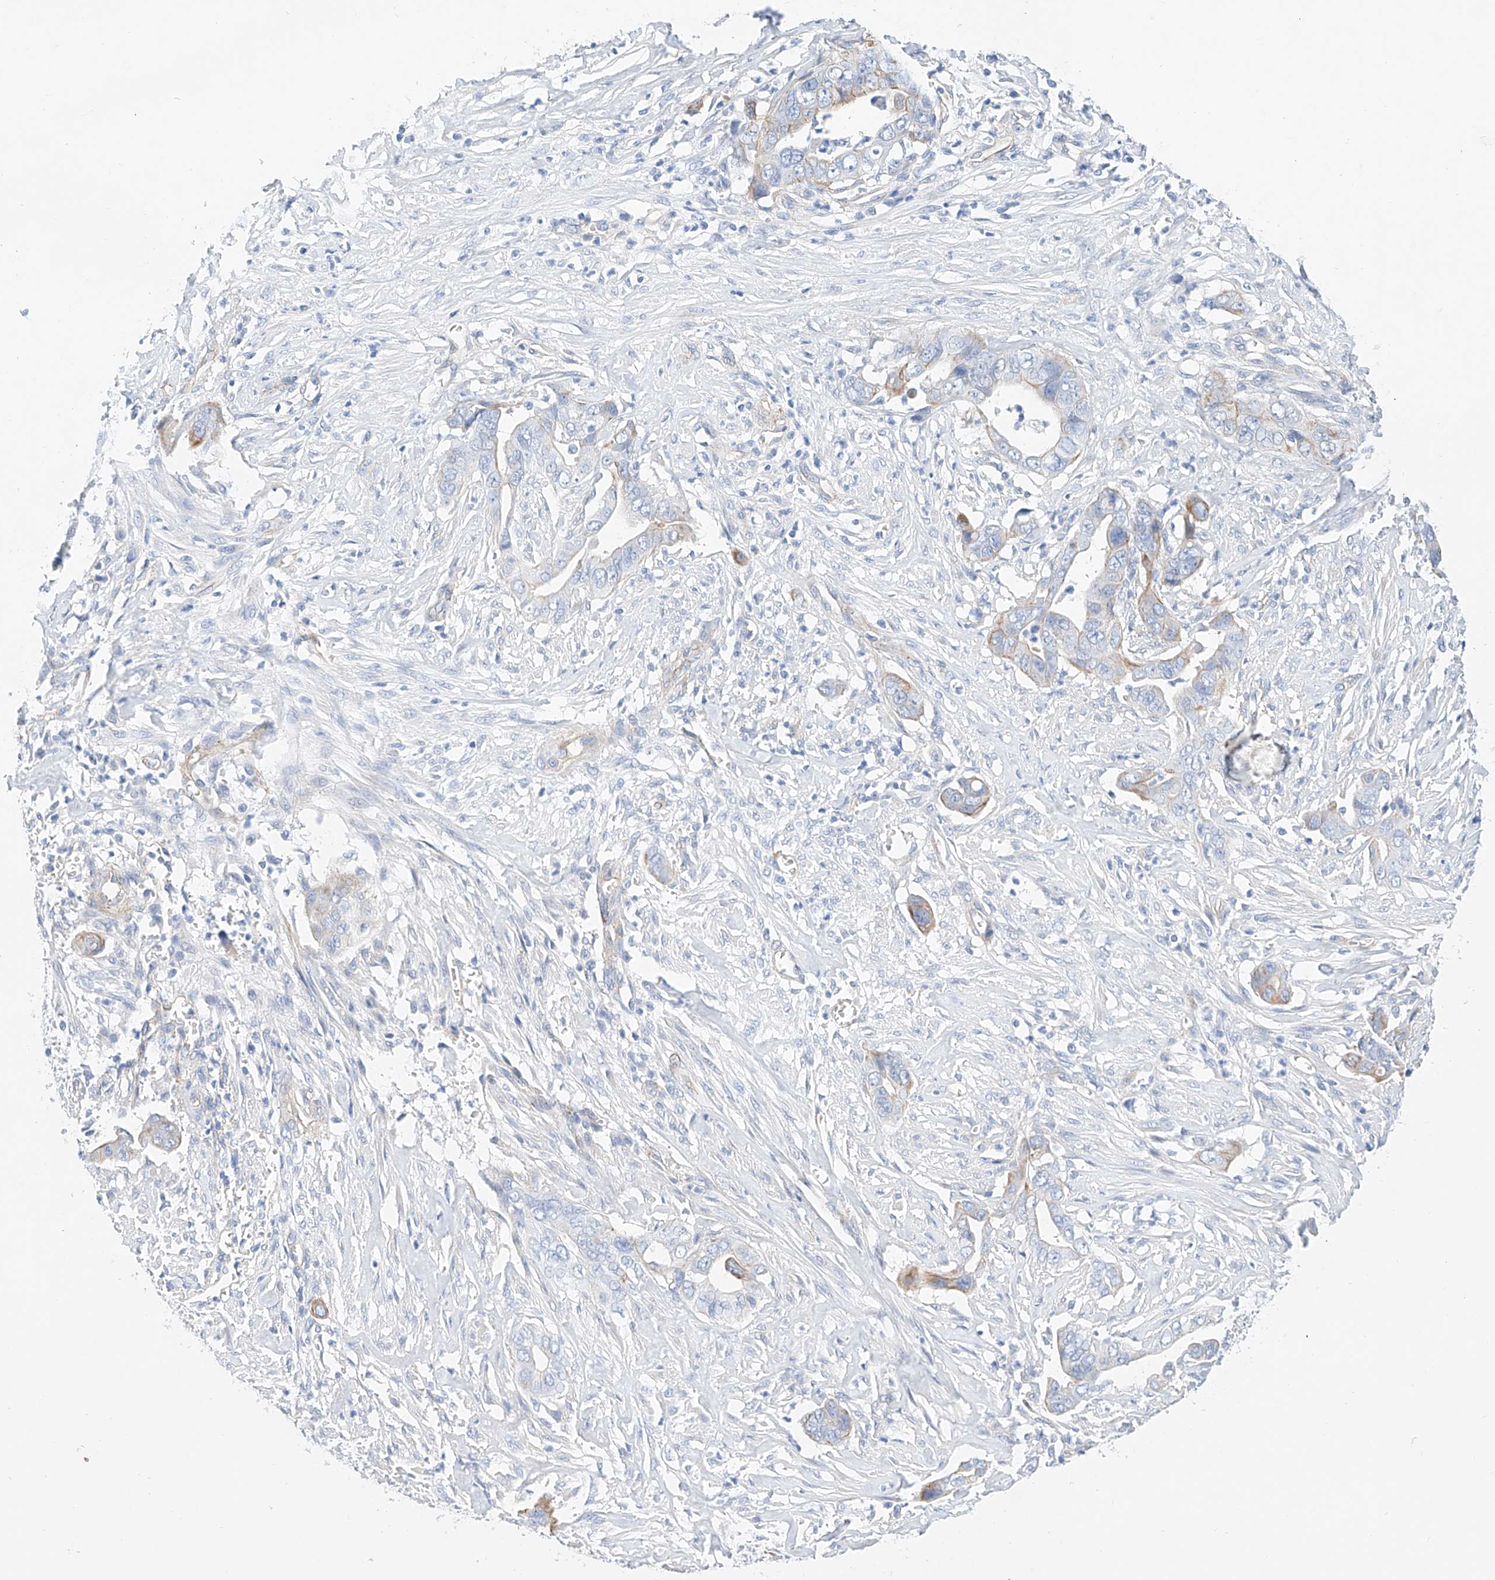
{"staining": {"intensity": "moderate", "quantity": "<25%", "location": "cytoplasmic/membranous"}, "tissue": "liver cancer", "cell_type": "Tumor cells", "image_type": "cancer", "snomed": [{"axis": "morphology", "description": "Cholangiocarcinoma"}, {"axis": "topography", "description": "Liver"}], "caption": "Immunohistochemical staining of liver cholangiocarcinoma displays moderate cytoplasmic/membranous protein expression in approximately <25% of tumor cells.", "gene": "SBSPON", "patient": {"sex": "female", "age": 79}}